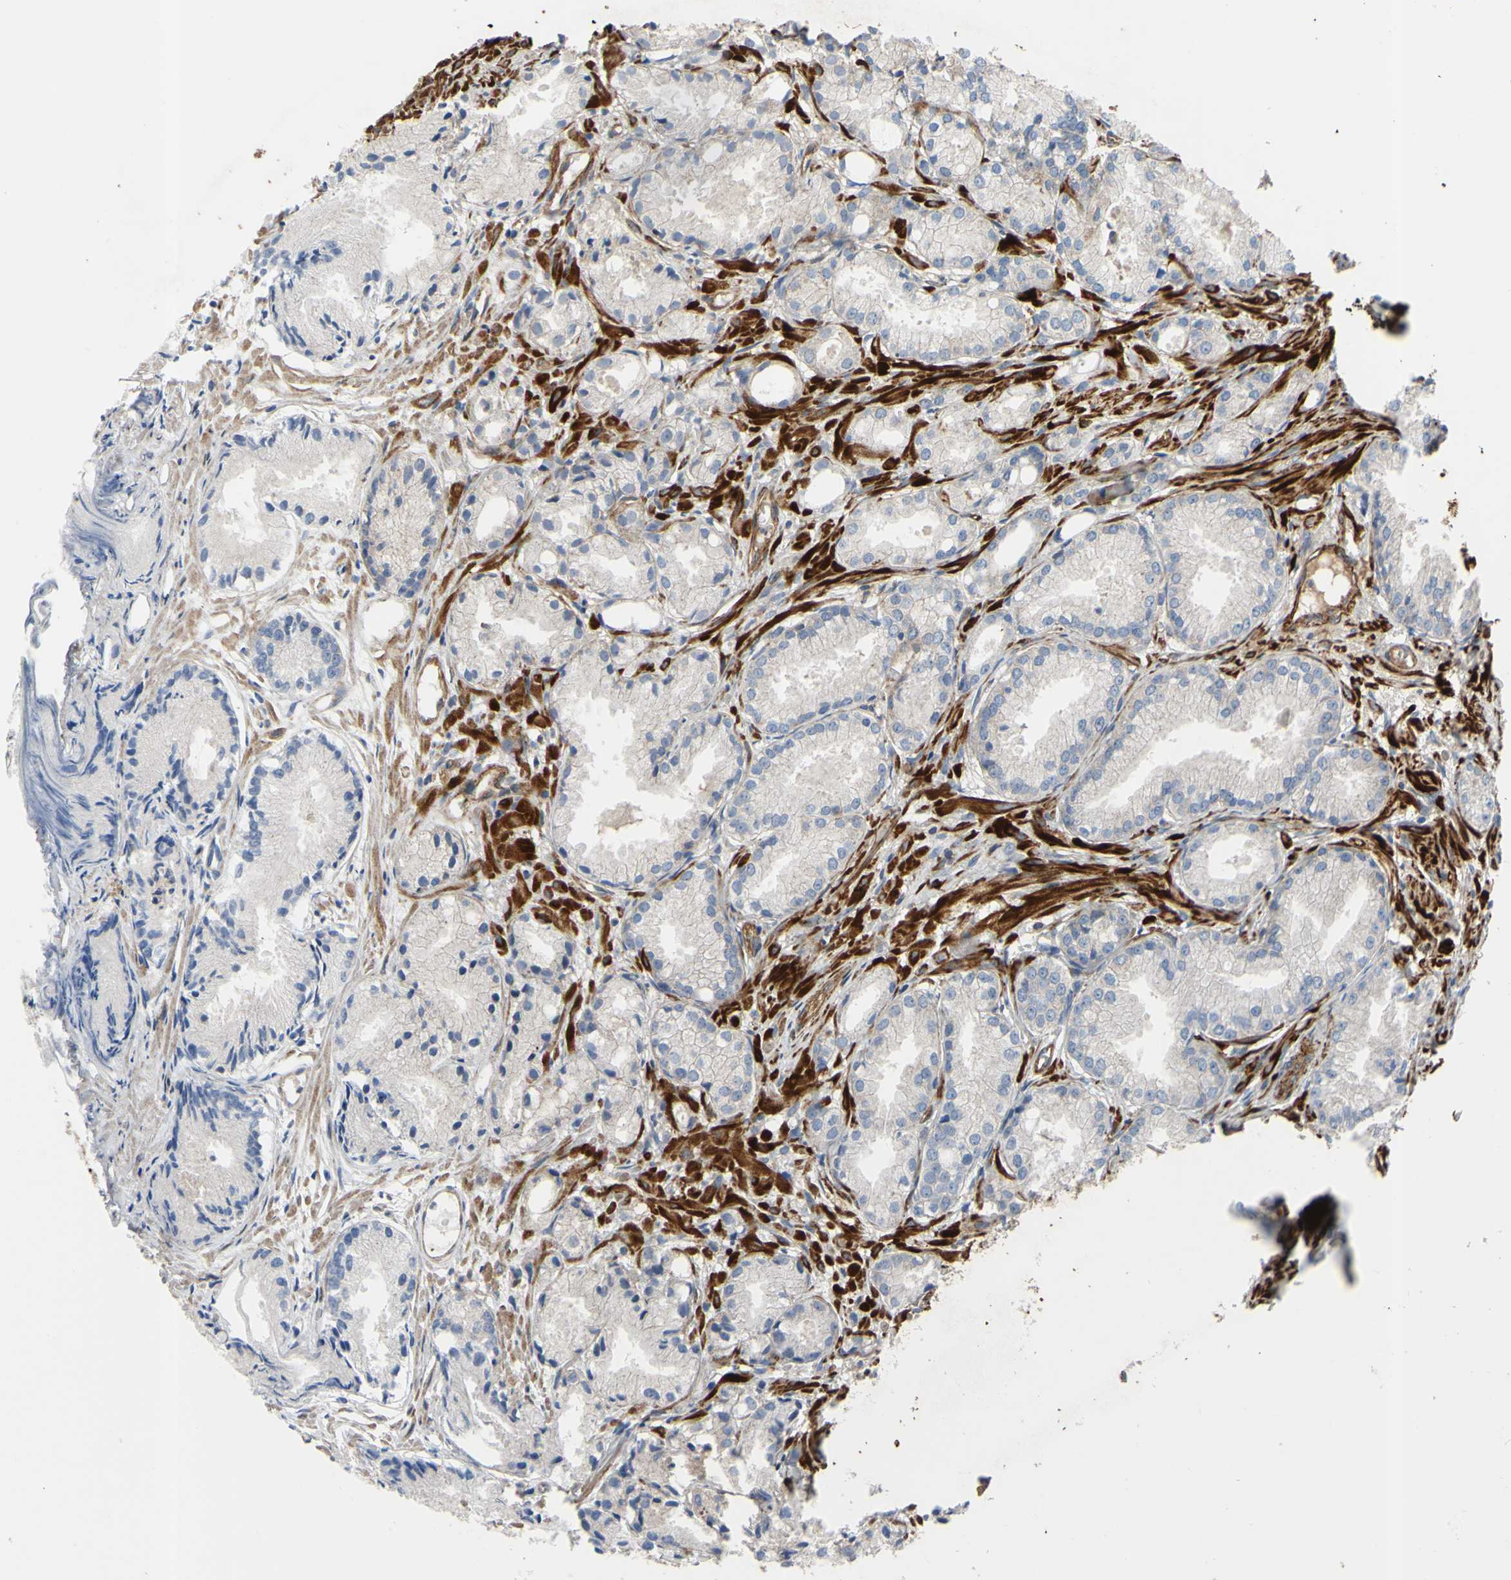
{"staining": {"intensity": "negative", "quantity": "none", "location": "none"}, "tissue": "prostate cancer", "cell_type": "Tumor cells", "image_type": "cancer", "snomed": [{"axis": "morphology", "description": "Adenocarcinoma, Low grade"}, {"axis": "topography", "description": "Prostate"}], "caption": "The immunohistochemistry (IHC) image has no significant positivity in tumor cells of low-grade adenocarcinoma (prostate) tissue.", "gene": "BECN1", "patient": {"sex": "male", "age": 72}}